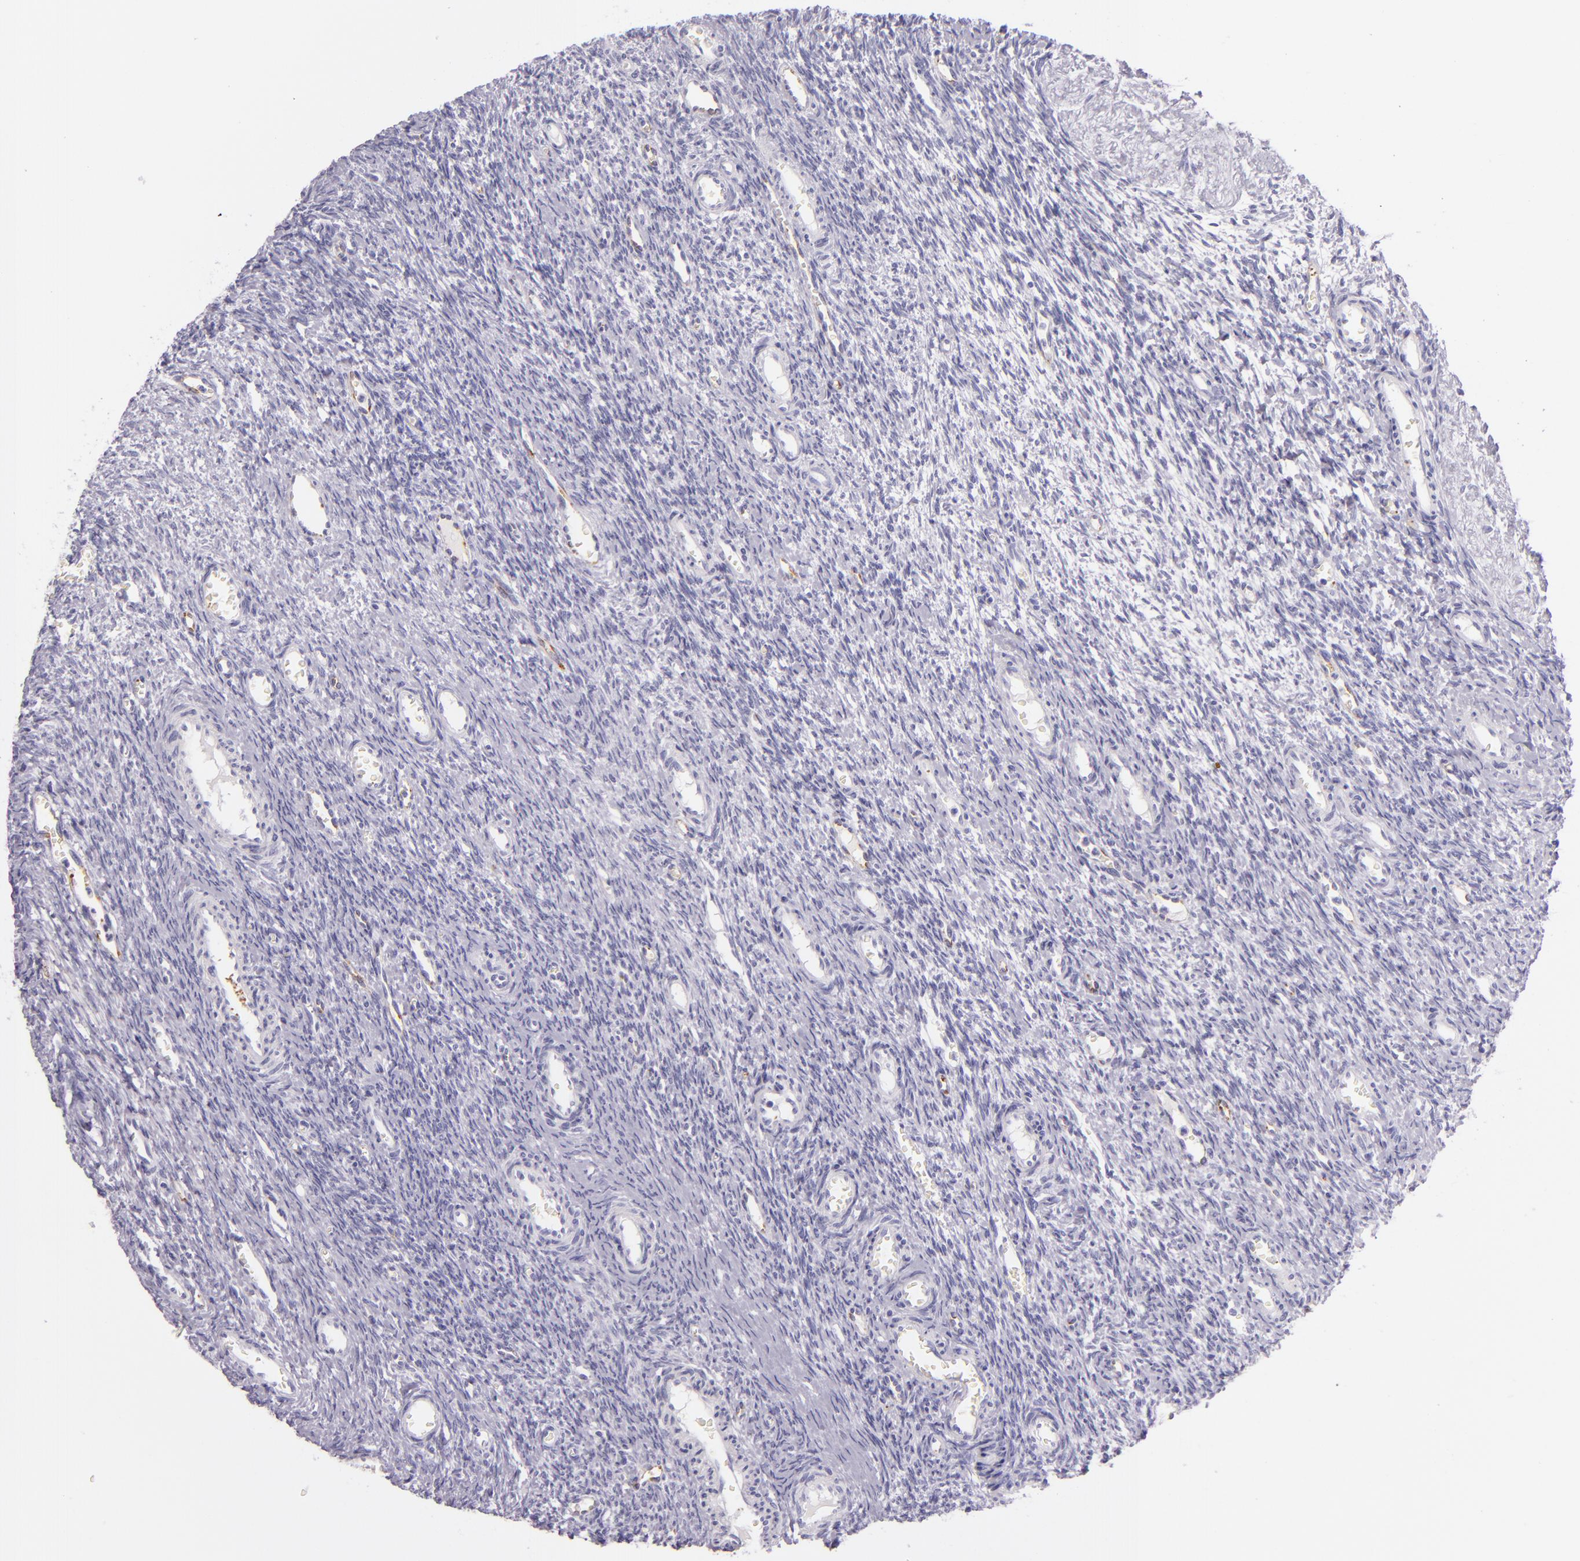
{"staining": {"intensity": "negative", "quantity": "none", "location": "none"}, "tissue": "ovary", "cell_type": "Ovarian stroma cells", "image_type": "normal", "snomed": [{"axis": "morphology", "description": "Normal tissue, NOS"}, {"axis": "topography", "description": "Ovary"}], "caption": "Ovarian stroma cells show no significant staining in benign ovary. Brightfield microscopy of immunohistochemistry stained with DAB (3,3'-diaminobenzidine) (brown) and hematoxylin (blue), captured at high magnification.", "gene": "SELP", "patient": {"sex": "female", "age": 39}}